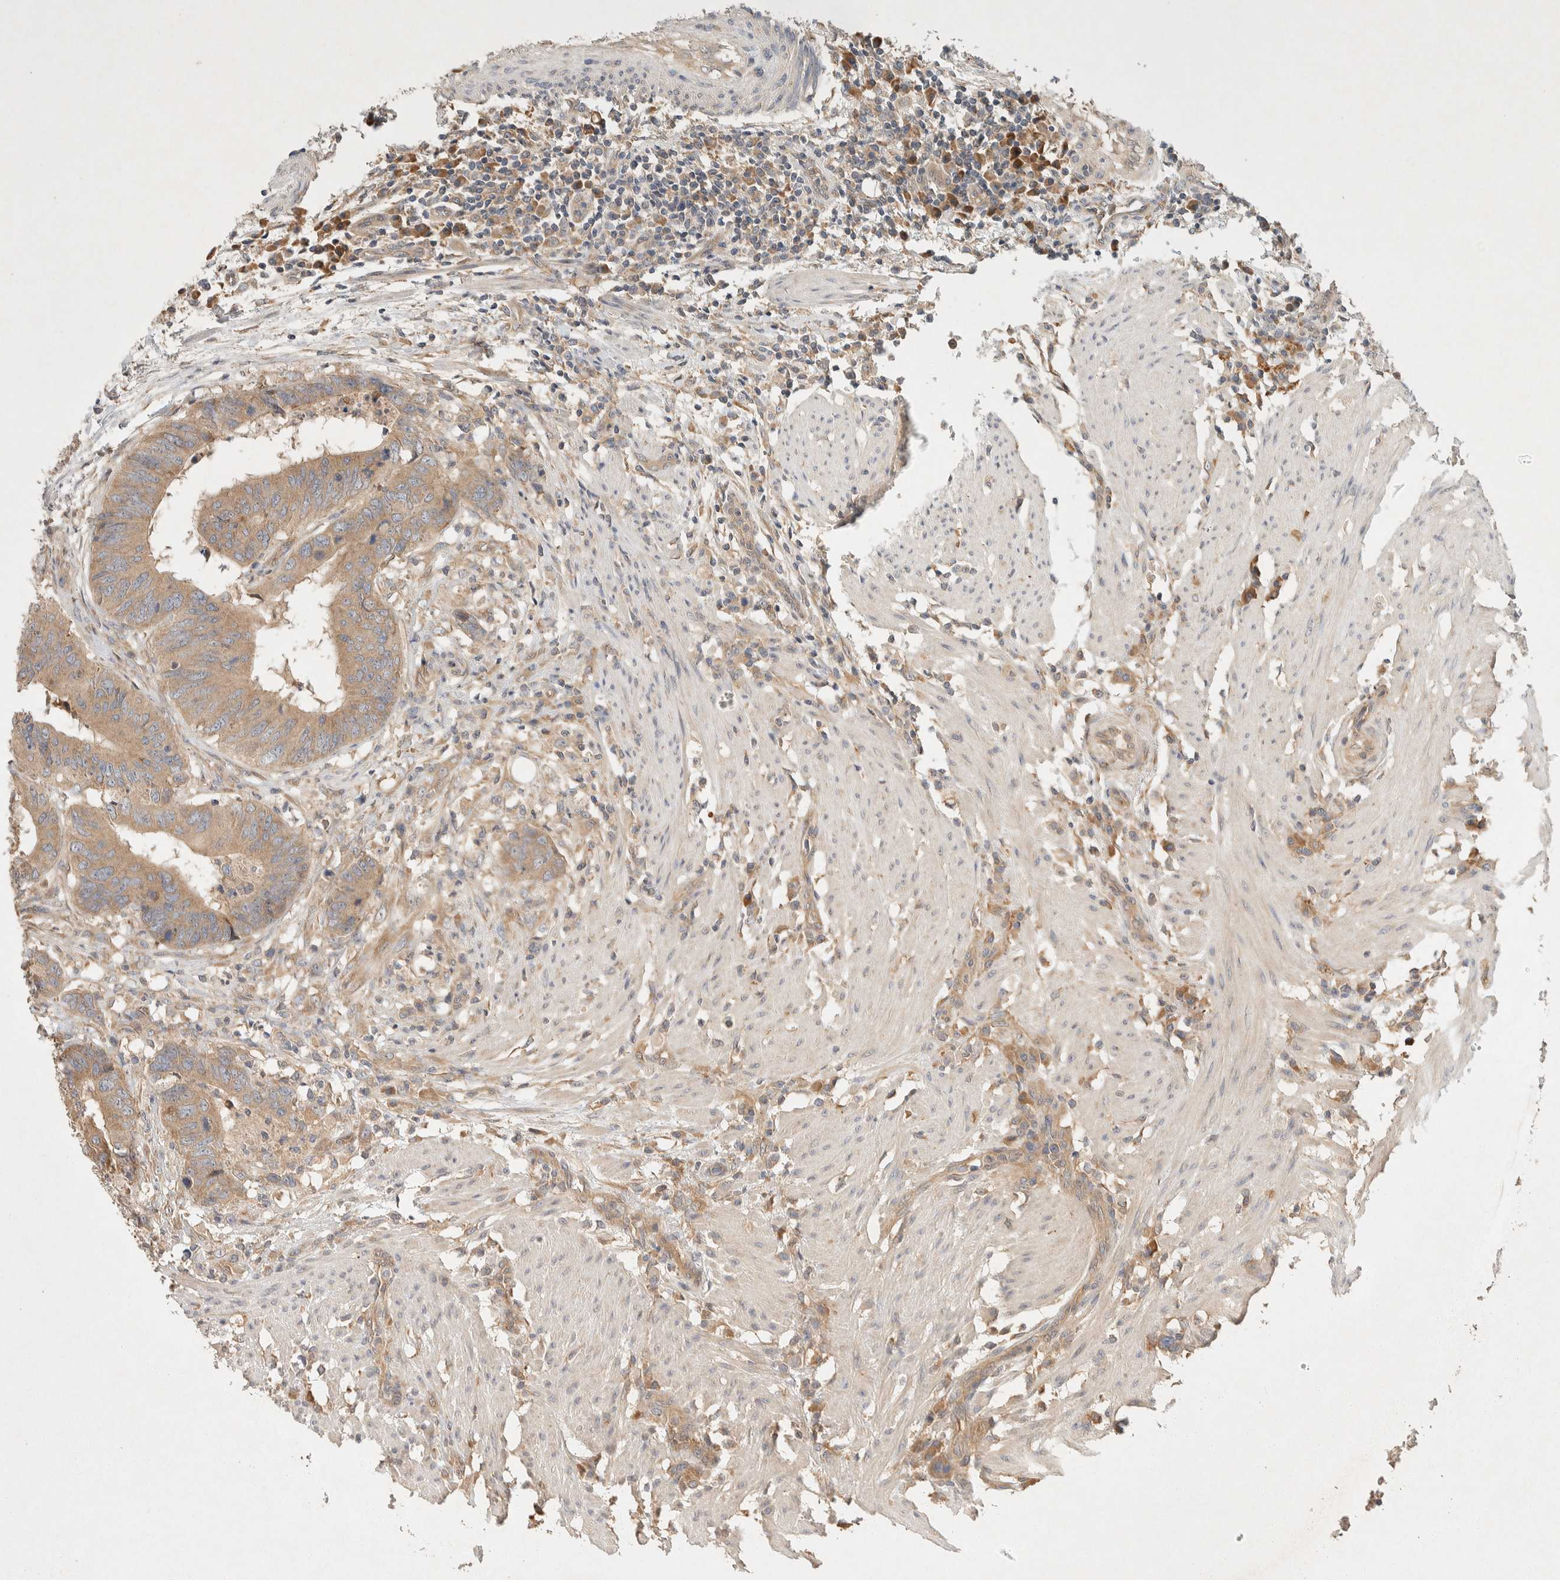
{"staining": {"intensity": "moderate", "quantity": ">75%", "location": "cytoplasmic/membranous"}, "tissue": "colorectal cancer", "cell_type": "Tumor cells", "image_type": "cancer", "snomed": [{"axis": "morphology", "description": "Adenocarcinoma, NOS"}, {"axis": "topography", "description": "Colon"}], "caption": "Immunohistochemistry histopathology image of neoplastic tissue: colorectal adenocarcinoma stained using immunohistochemistry (IHC) exhibits medium levels of moderate protein expression localized specifically in the cytoplasmic/membranous of tumor cells, appearing as a cytoplasmic/membranous brown color.", "gene": "PXK", "patient": {"sex": "male", "age": 56}}